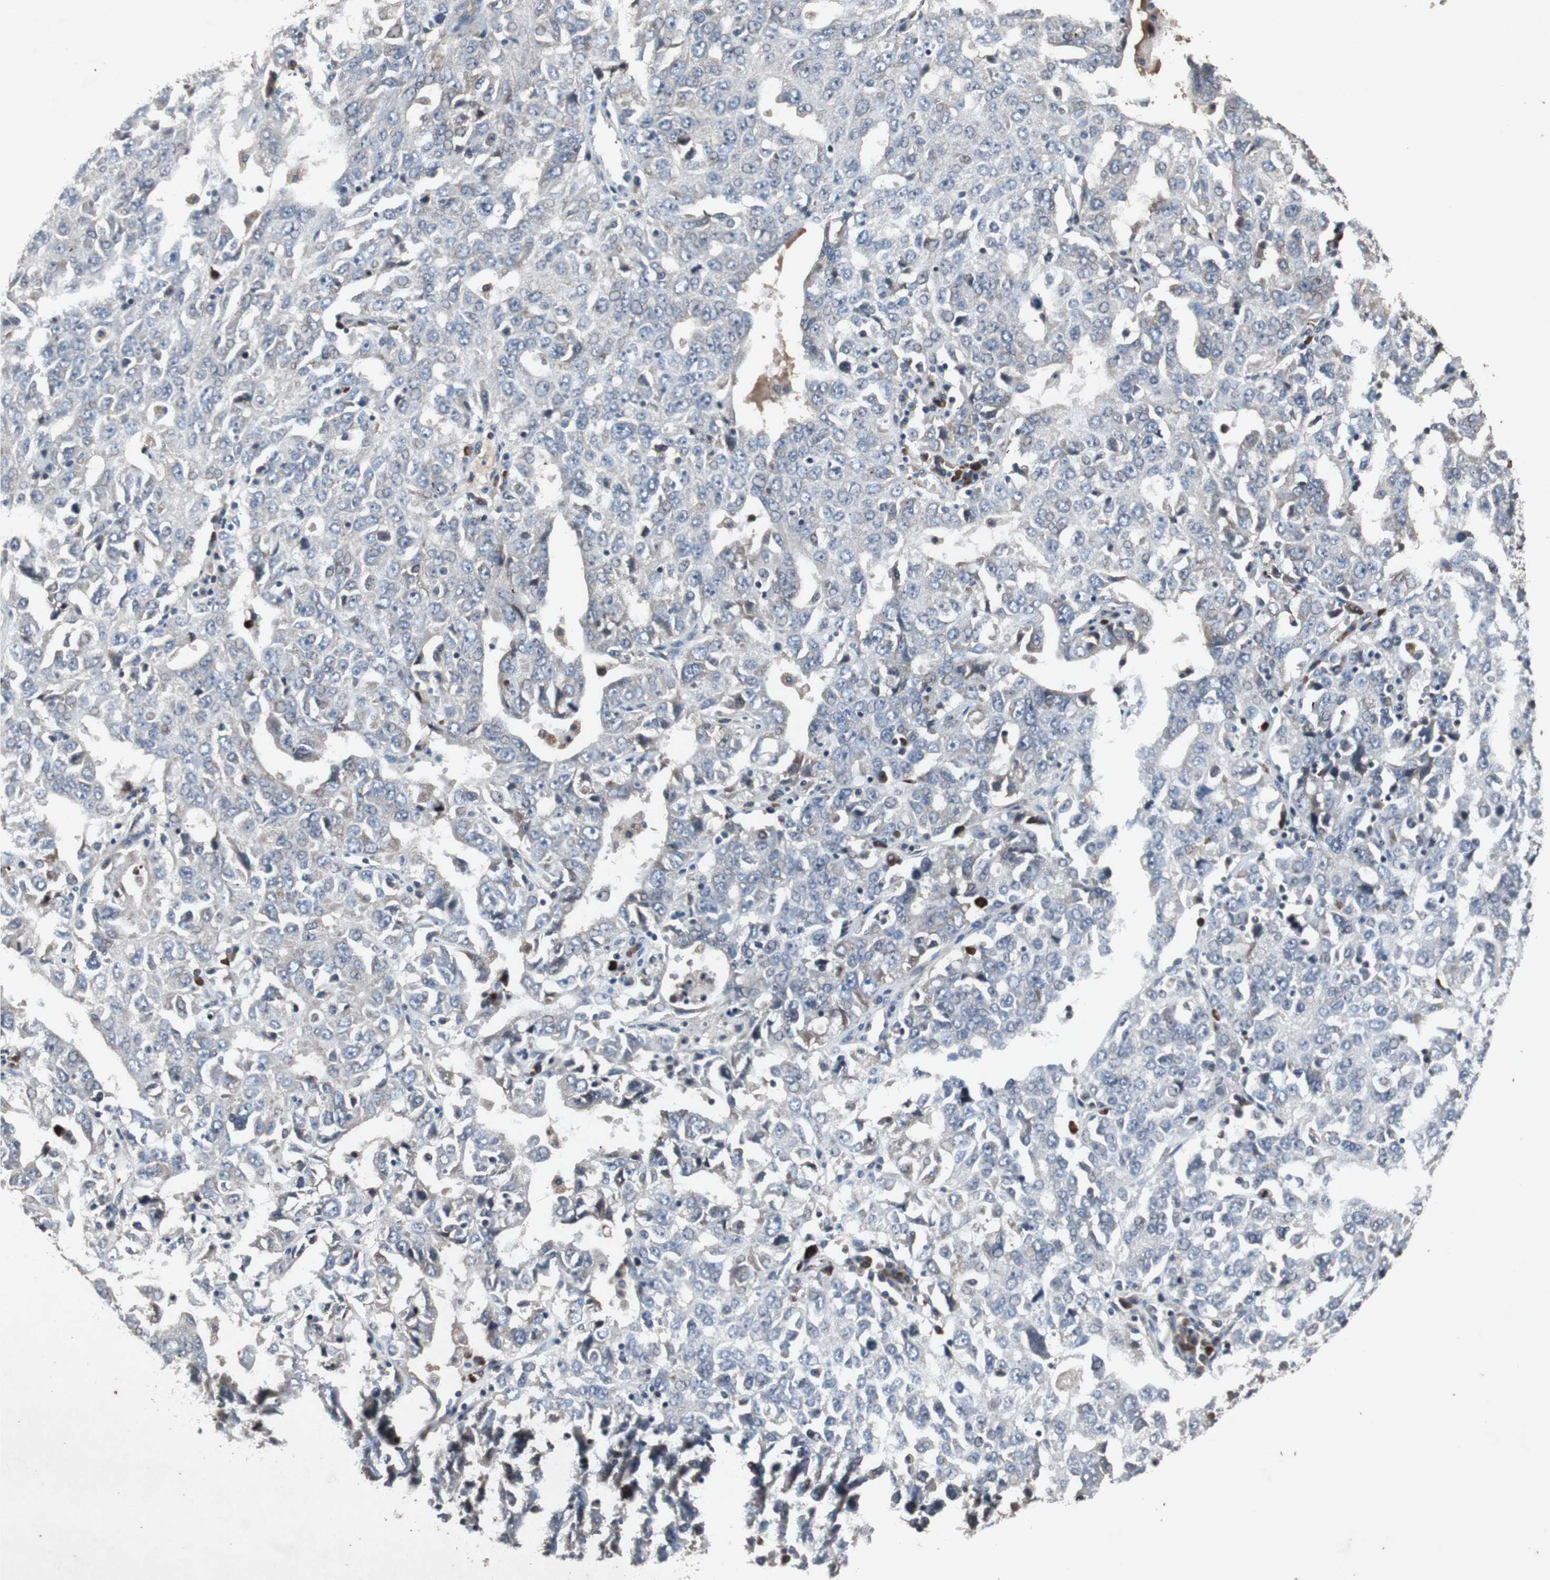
{"staining": {"intensity": "negative", "quantity": "none", "location": "none"}, "tissue": "ovarian cancer", "cell_type": "Tumor cells", "image_type": "cancer", "snomed": [{"axis": "morphology", "description": "Carcinoma, endometroid"}, {"axis": "topography", "description": "Ovary"}], "caption": "The photomicrograph reveals no significant positivity in tumor cells of ovarian cancer.", "gene": "CRADD", "patient": {"sex": "female", "age": 62}}